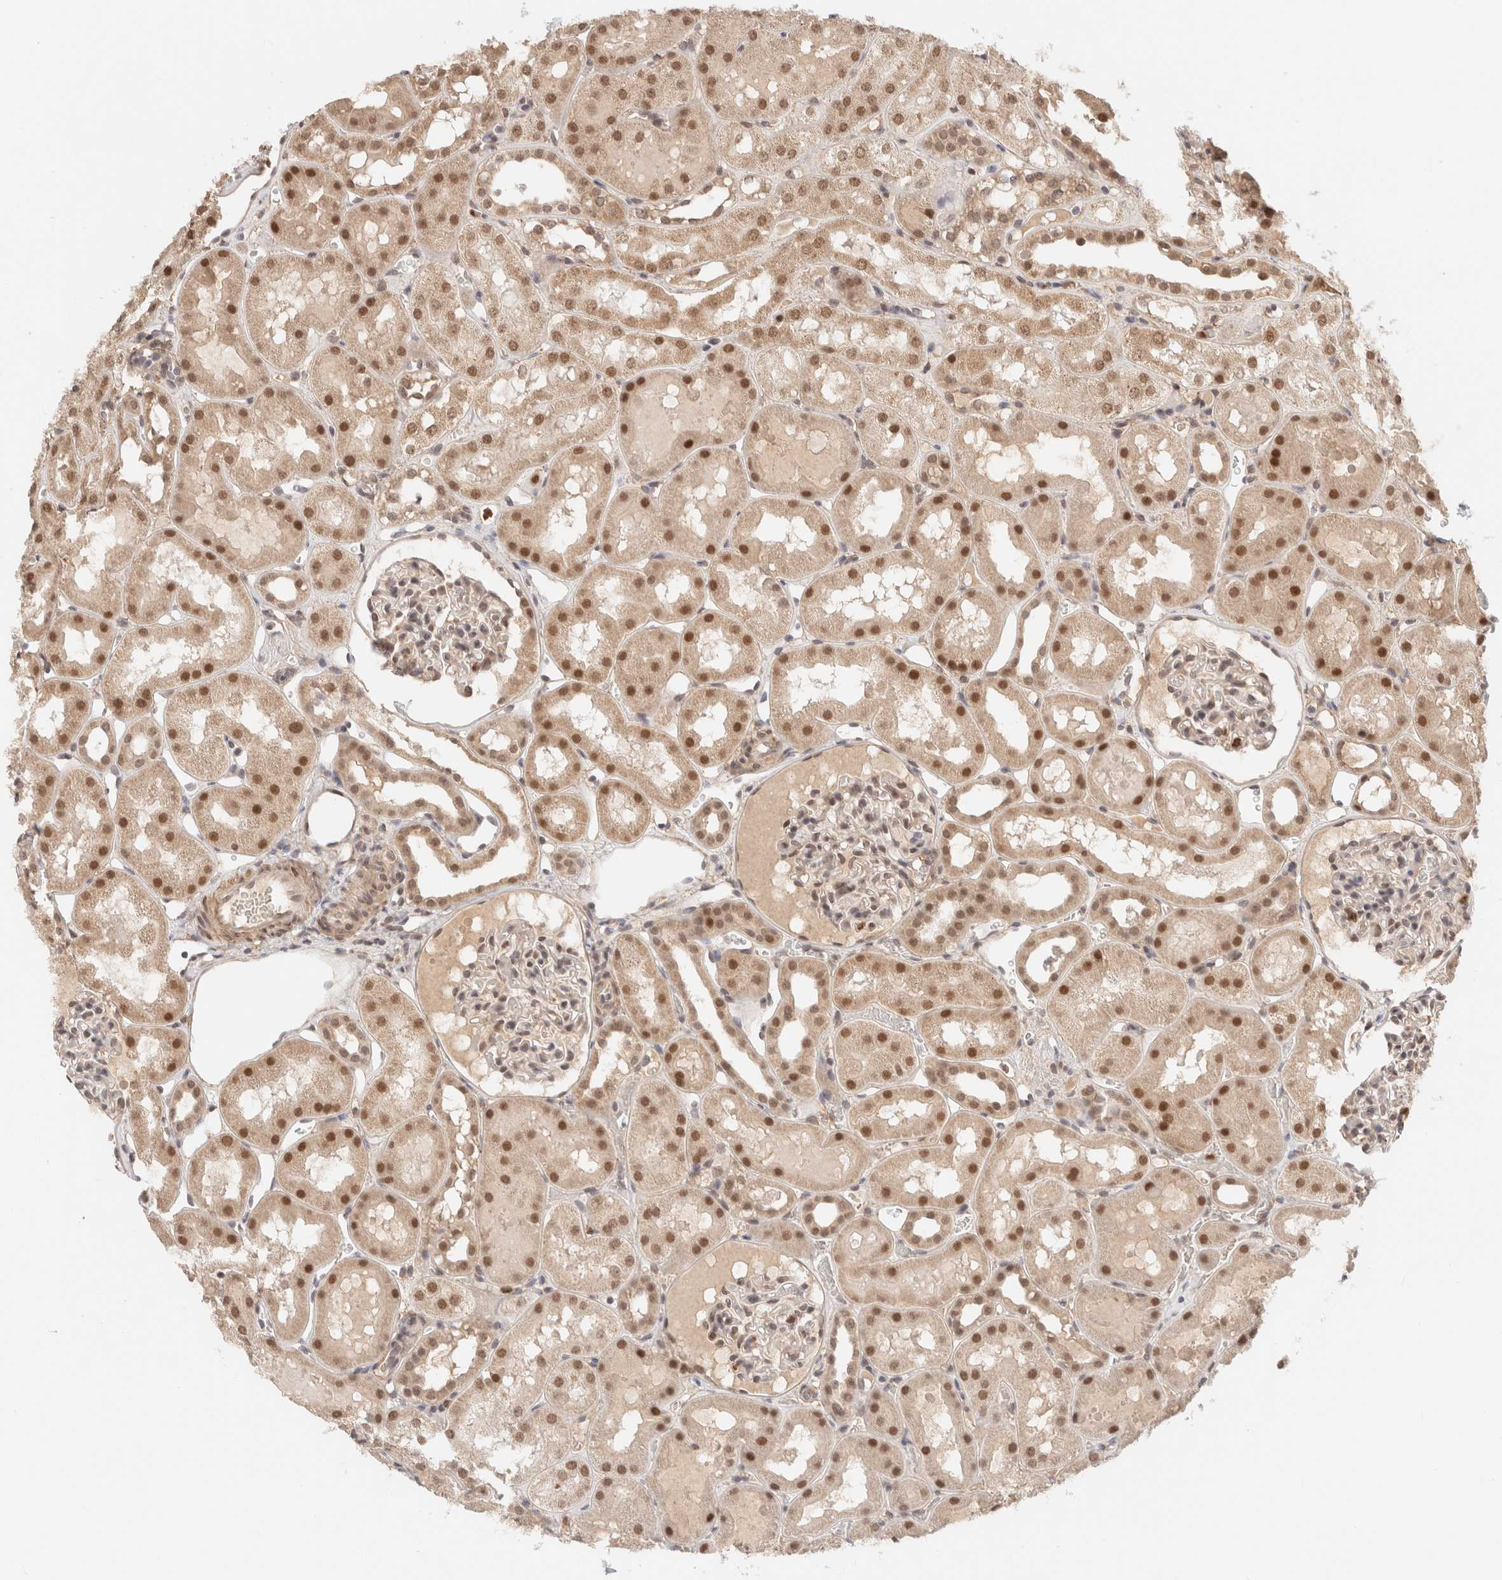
{"staining": {"intensity": "weak", "quantity": "<25%", "location": "cytoplasmic/membranous"}, "tissue": "kidney", "cell_type": "Cells in glomeruli", "image_type": "normal", "snomed": [{"axis": "morphology", "description": "Normal tissue, NOS"}, {"axis": "topography", "description": "Kidney"}, {"axis": "topography", "description": "Urinary bladder"}], "caption": "This is an immunohistochemistry (IHC) photomicrograph of benign human kidney. There is no expression in cells in glomeruli.", "gene": "BRPF3", "patient": {"sex": "male", "age": 16}}